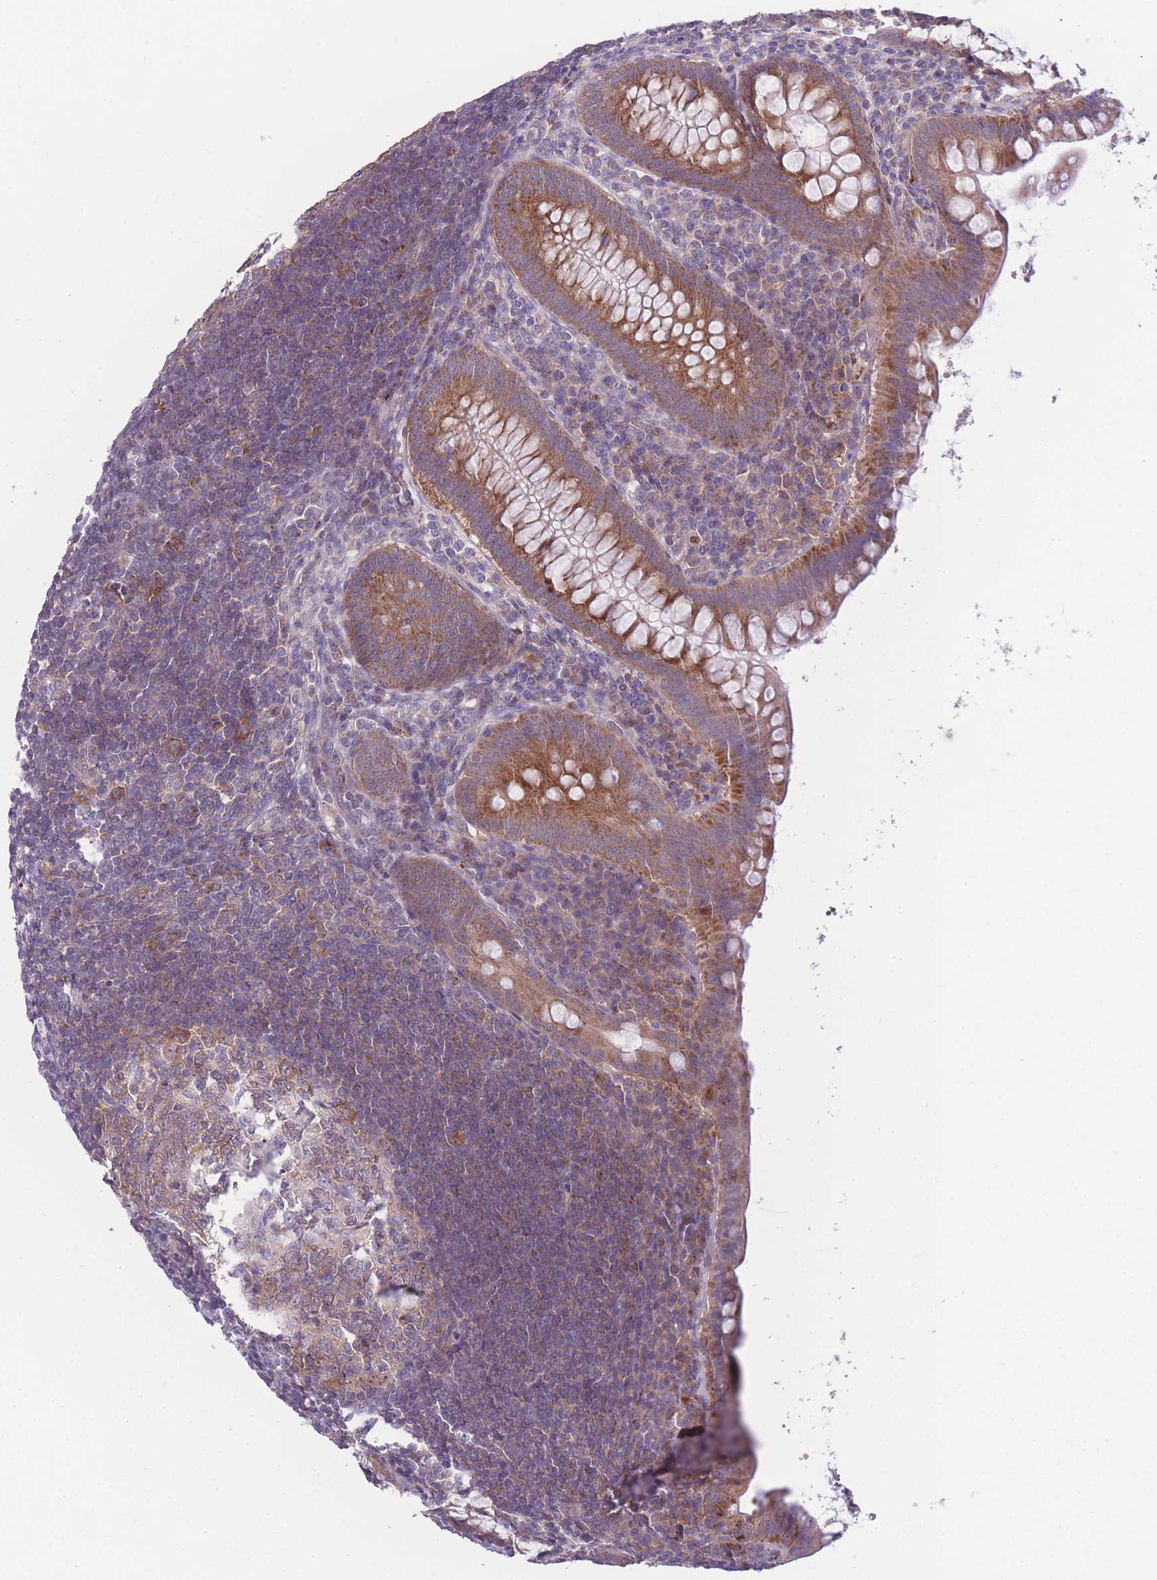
{"staining": {"intensity": "moderate", "quantity": ">75%", "location": "cytoplasmic/membranous"}, "tissue": "appendix", "cell_type": "Glandular cells", "image_type": "normal", "snomed": [{"axis": "morphology", "description": "Normal tissue, NOS"}, {"axis": "topography", "description": "Appendix"}], "caption": "Moderate cytoplasmic/membranous positivity for a protein is present in about >75% of glandular cells of unremarkable appendix using IHC.", "gene": "CCT6A", "patient": {"sex": "female", "age": 33}}